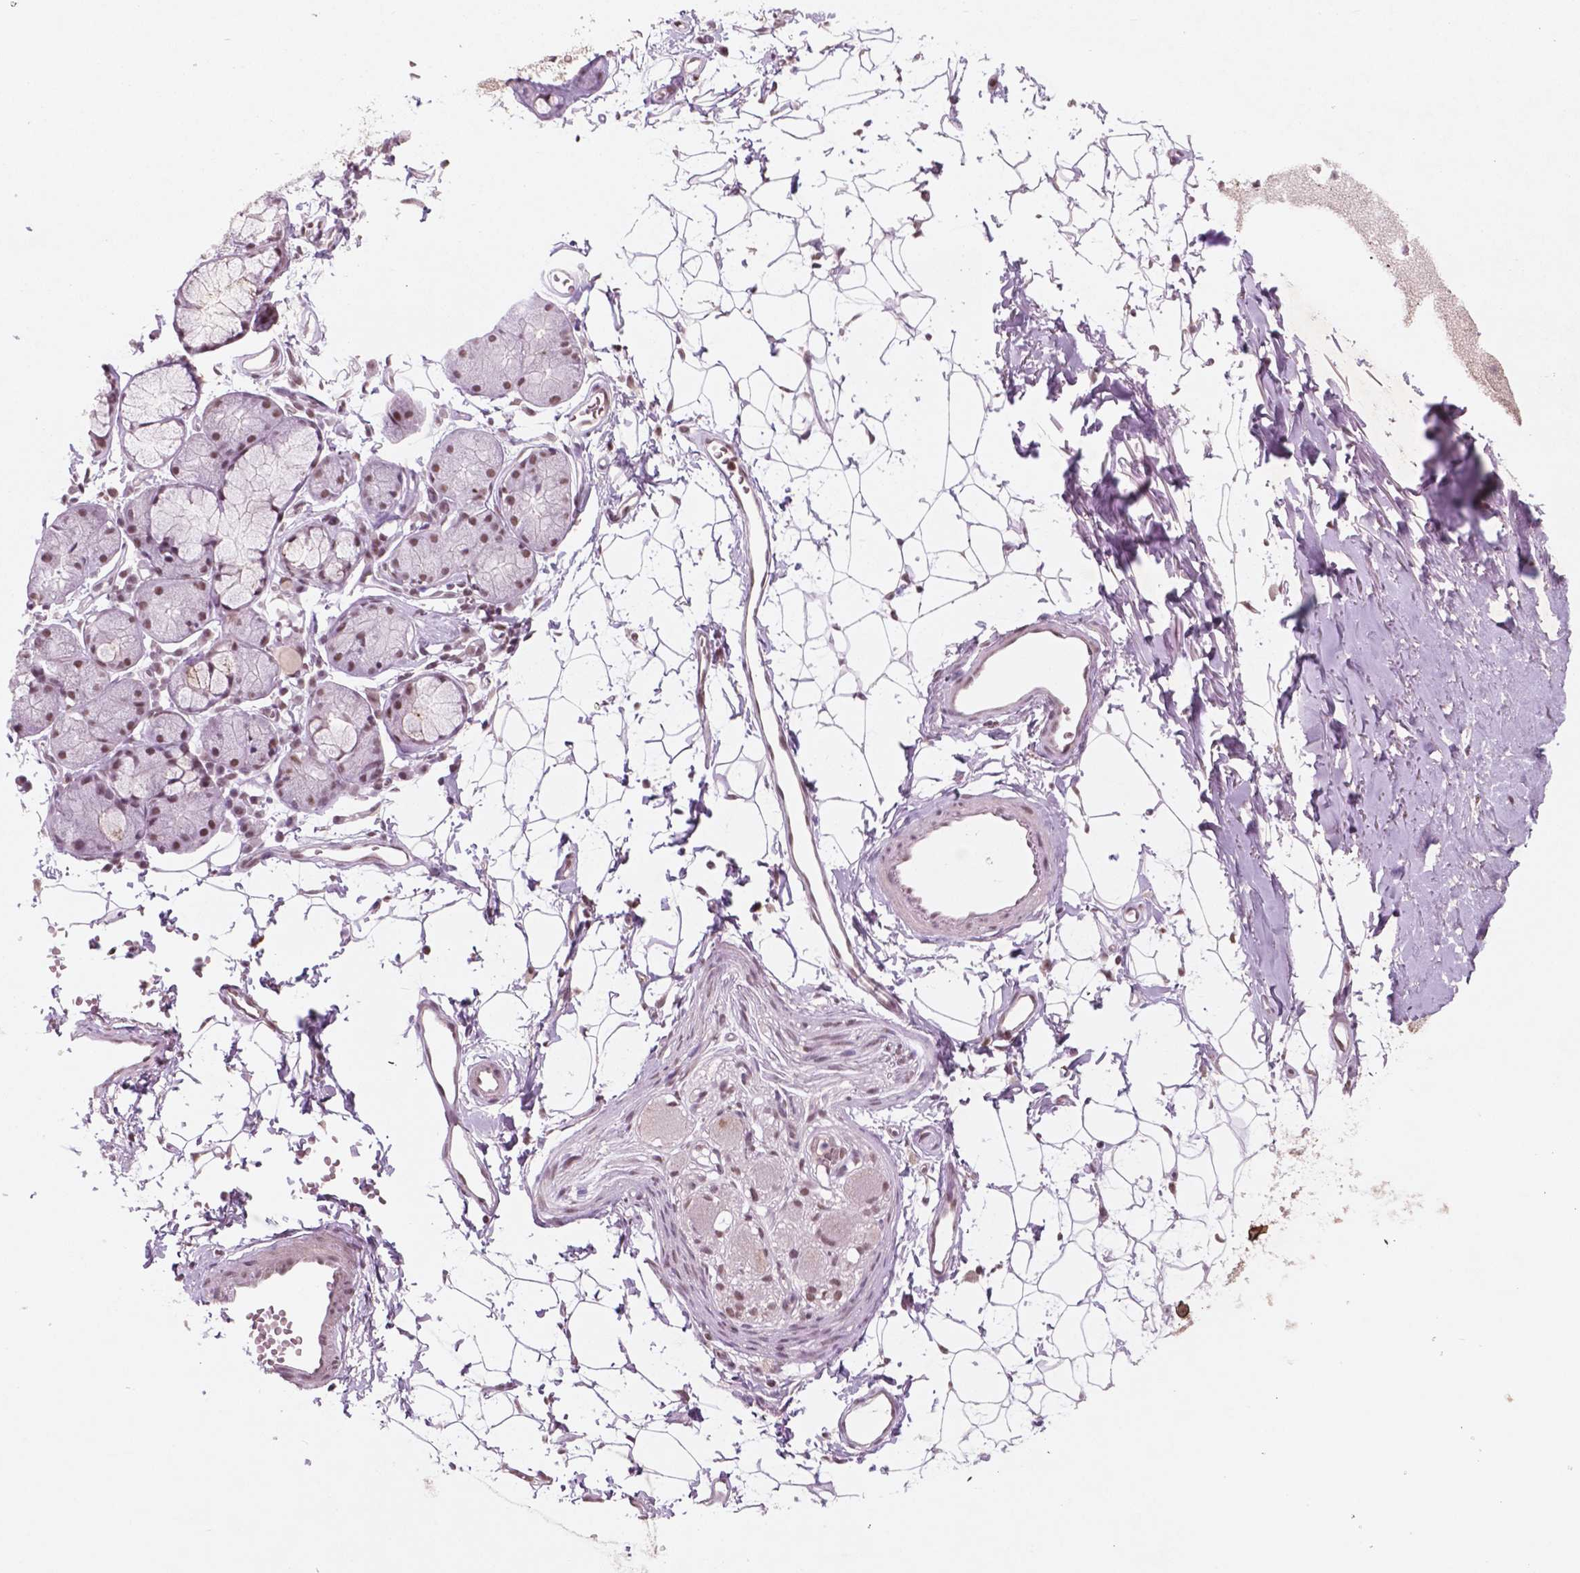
{"staining": {"intensity": "moderate", "quantity": ">75%", "location": "nuclear"}, "tissue": "adipose tissue", "cell_type": "Adipocytes", "image_type": "normal", "snomed": [{"axis": "morphology", "description": "Normal tissue, NOS"}, {"axis": "topography", "description": "Cartilage tissue"}, {"axis": "topography", "description": "Bronchus"}], "caption": "Immunohistochemical staining of benign human adipose tissue exhibits medium levels of moderate nuclear positivity in approximately >75% of adipocytes. Immunohistochemistry (ihc) stains the protein of interest in brown and the nuclei are stained blue.", "gene": "CTR9", "patient": {"sex": "female", "age": 79}}